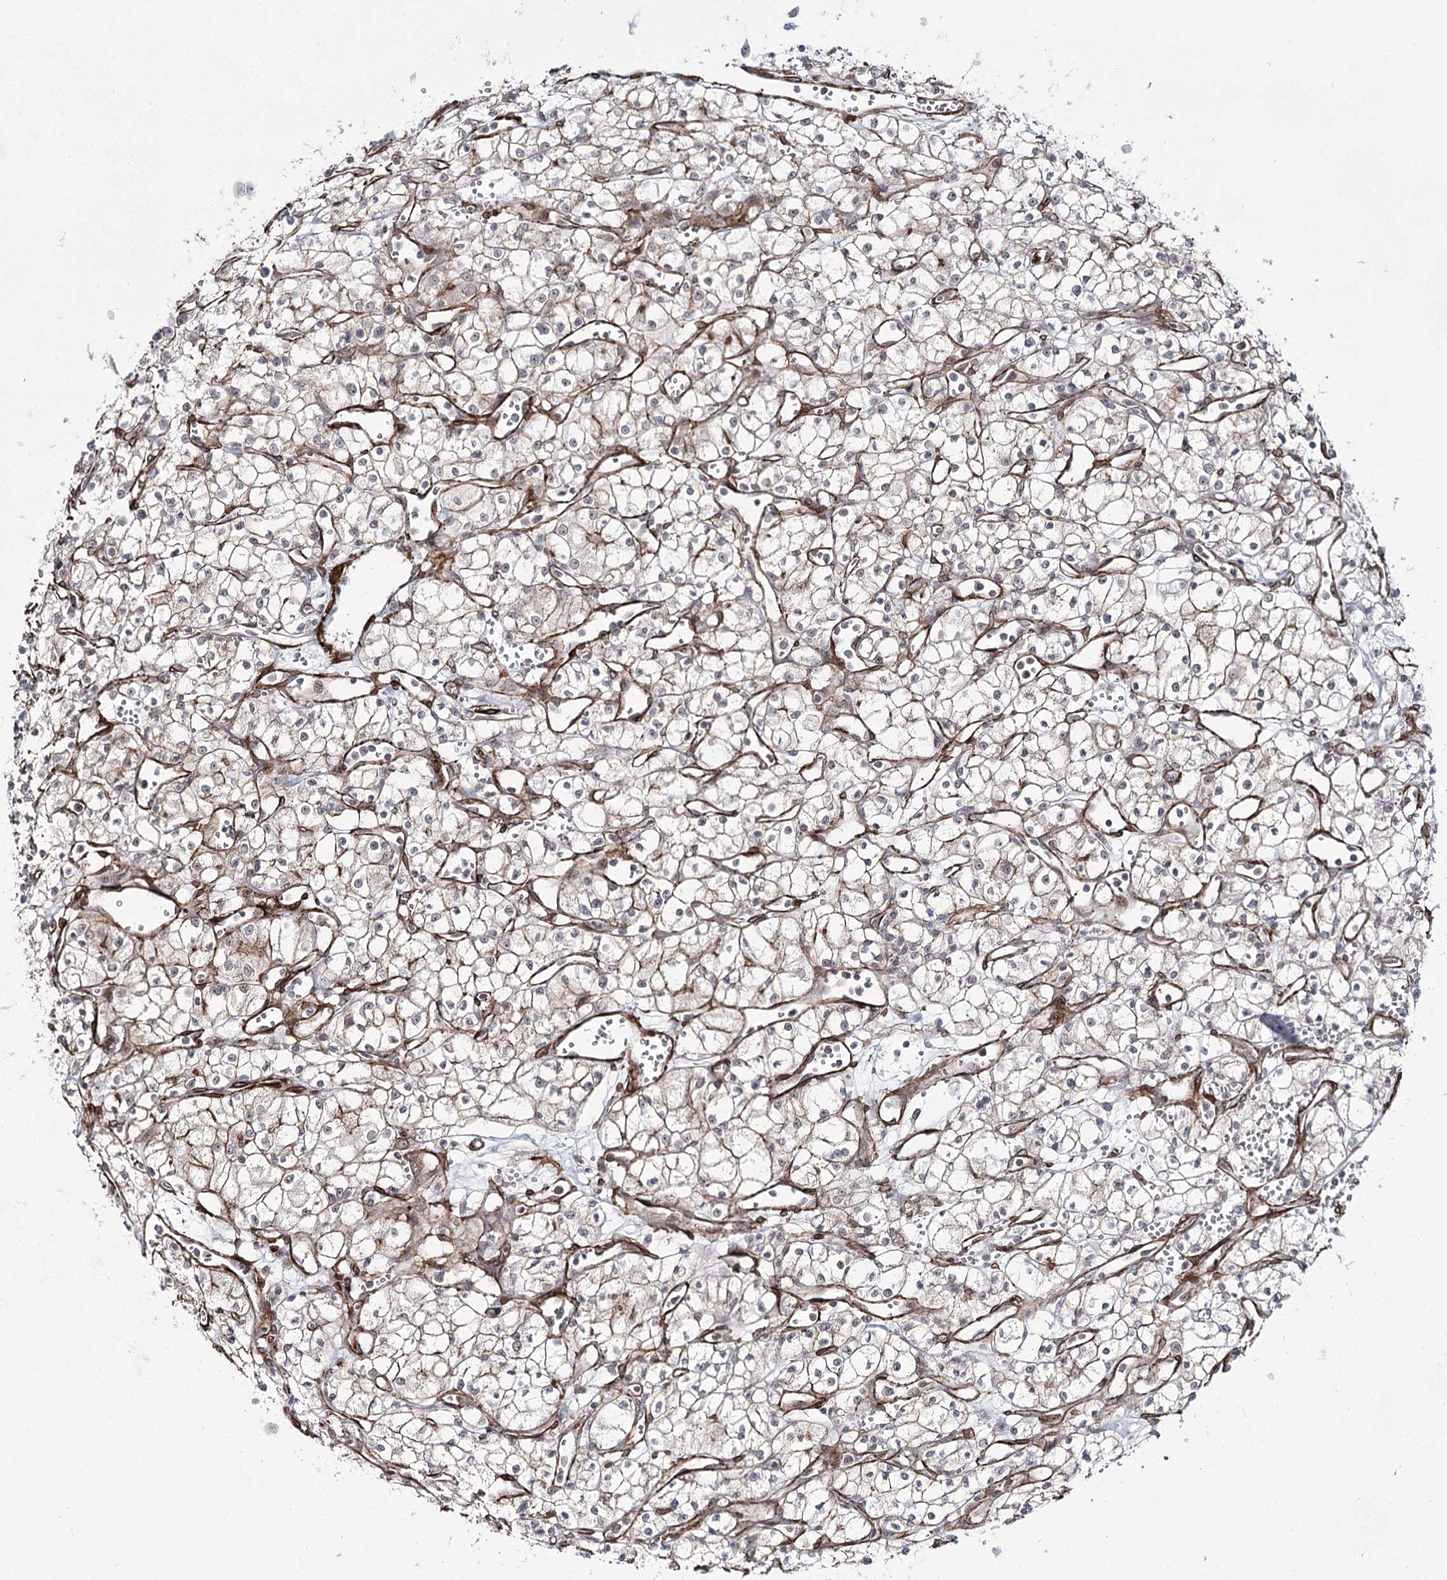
{"staining": {"intensity": "negative", "quantity": "none", "location": "none"}, "tissue": "renal cancer", "cell_type": "Tumor cells", "image_type": "cancer", "snomed": [{"axis": "morphology", "description": "Adenocarcinoma, NOS"}, {"axis": "topography", "description": "Kidney"}], "caption": "IHC of human renal cancer (adenocarcinoma) reveals no expression in tumor cells.", "gene": "CWF19L1", "patient": {"sex": "male", "age": 59}}